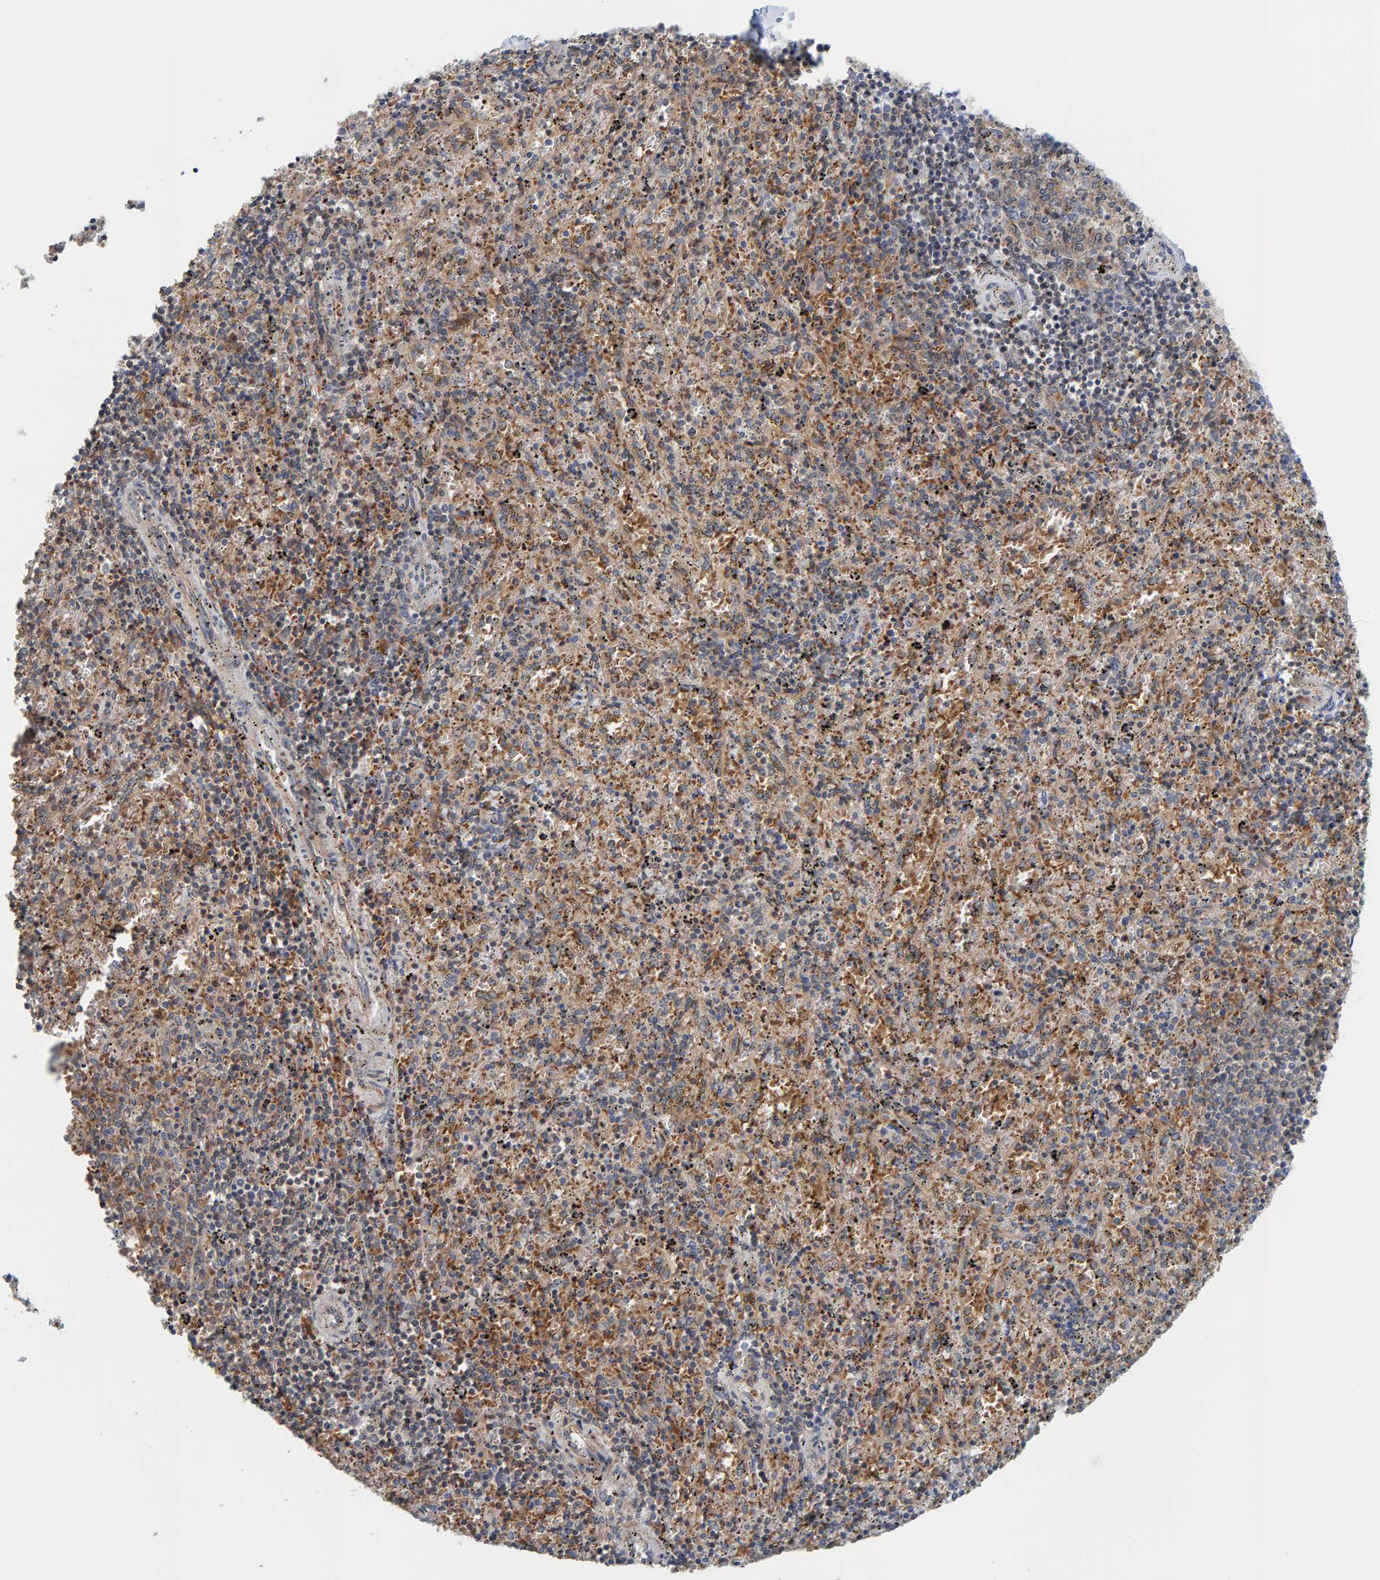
{"staining": {"intensity": "moderate", "quantity": "25%-75%", "location": "cytoplasmic/membranous"}, "tissue": "spleen", "cell_type": "Cells in red pulp", "image_type": "normal", "snomed": [{"axis": "morphology", "description": "Normal tissue, NOS"}, {"axis": "topography", "description": "Spleen"}], "caption": "Cells in red pulp demonstrate moderate cytoplasmic/membranous expression in approximately 25%-75% of cells in unremarkable spleen.", "gene": "UBAP1", "patient": {"sex": "male", "age": 11}}